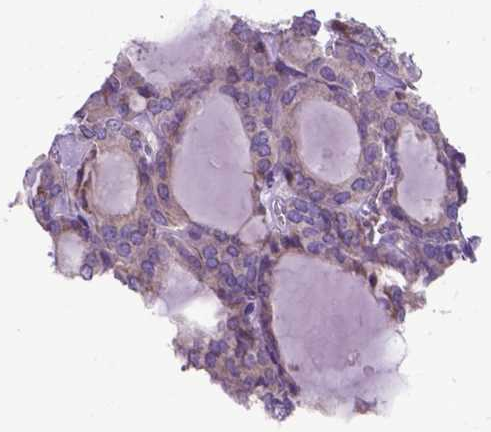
{"staining": {"intensity": "weak", "quantity": ">75%", "location": "cytoplasmic/membranous"}, "tissue": "thyroid cancer", "cell_type": "Tumor cells", "image_type": "cancer", "snomed": [{"axis": "morphology", "description": "Follicular adenoma carcinoma, NOS"}, {"axis": "topography", "description": "Thyroid gland"}], "caption": "A high-resolution histopathology image shows immunohistochemistry staining of follicular adenoma carcinoma (thyroid), which reveals weak cytoplasmic/membranous positivity in approximately >75% of tumor cells. (DAB IHC, brown staining for protein, blue staining for nuclei).", "gene": "RPL6", "patient": {"sex": "male", "age": 74}}